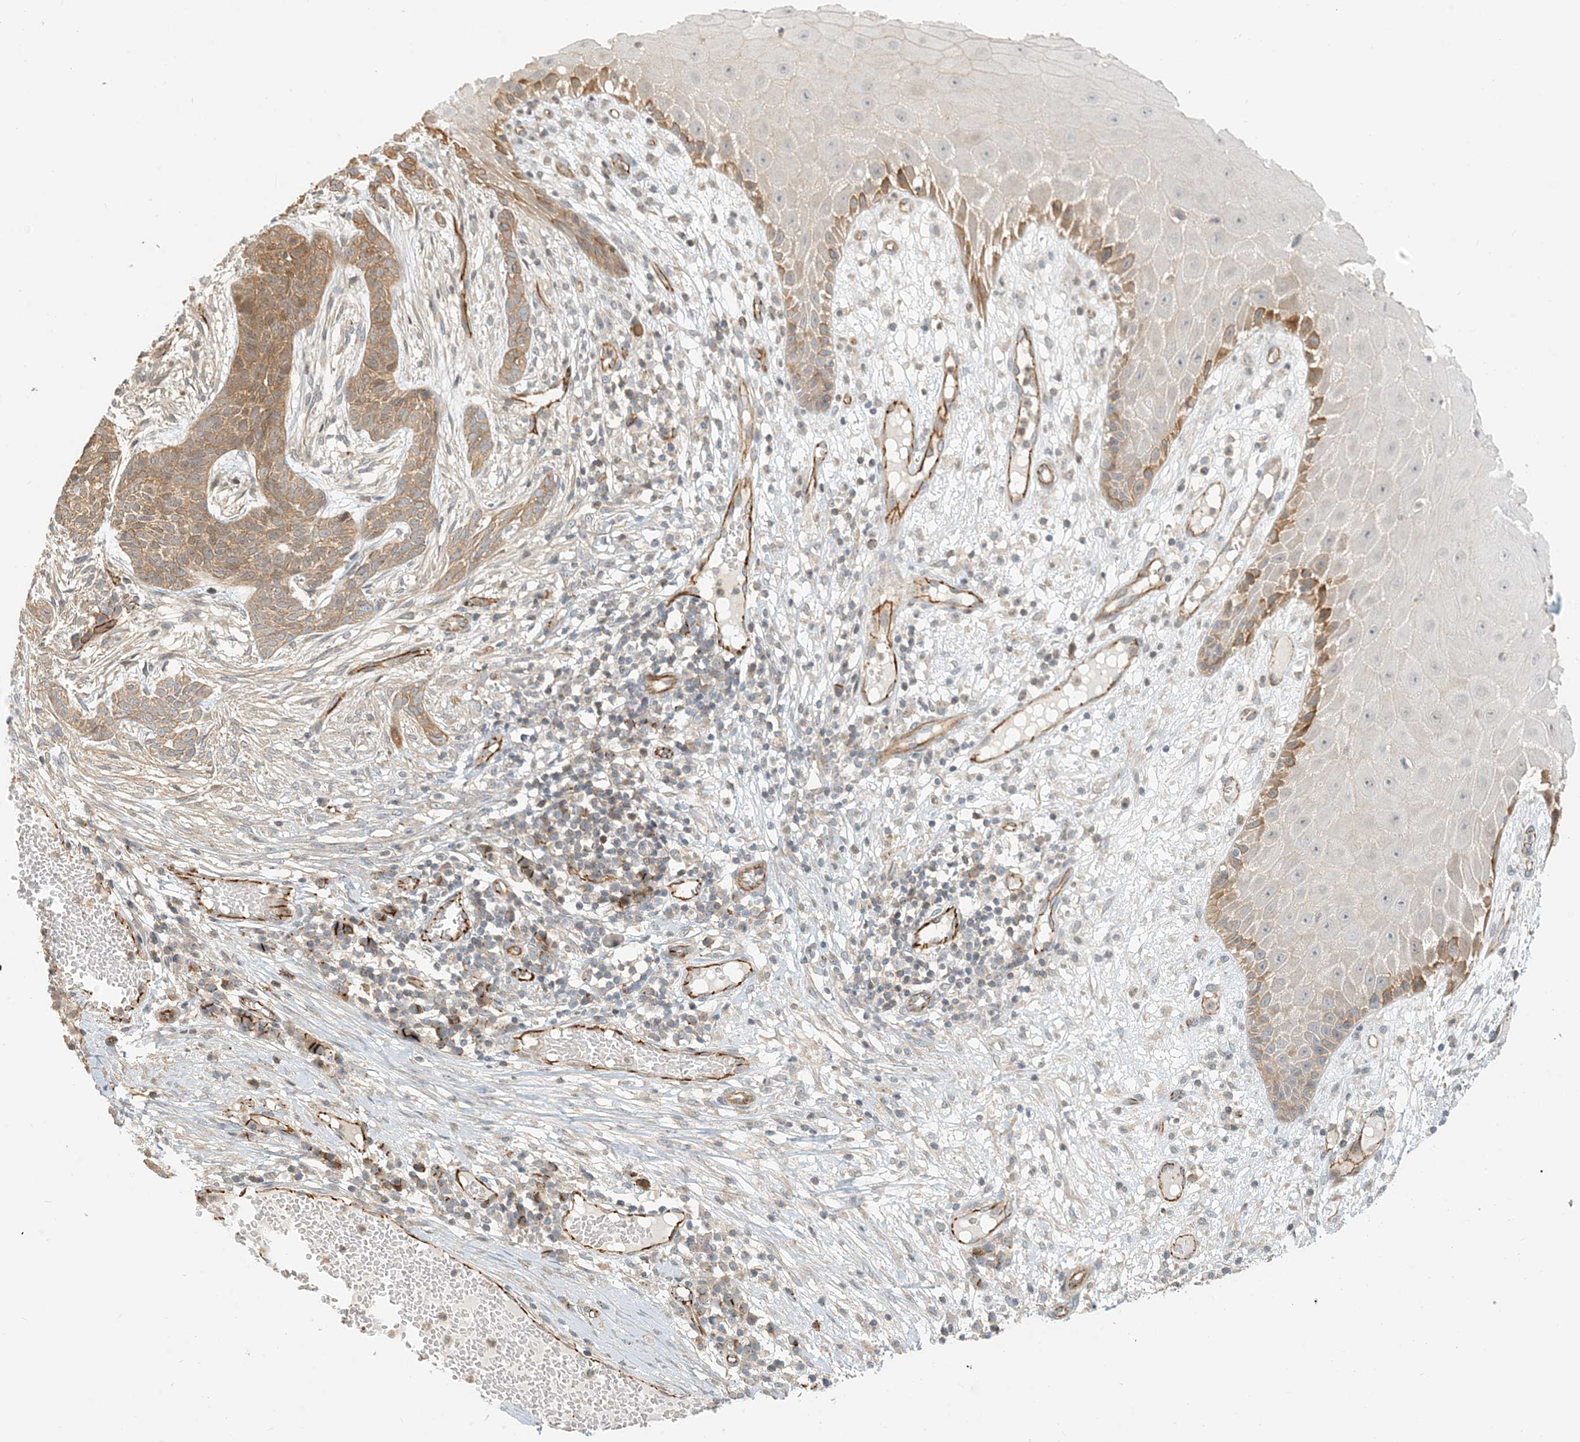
{"staining": {"intensity": "weak", "quantity": "25%-75%", "location": "cytoplasmic/membranous"}, "tissue": "skin cancer", "cell_type": "Tumor cells", "image_type": "cancer", "snomed": [{"axis": "morphology", "description": "Normal tissue, NOS"}, {"axis": "morphology", "description": "Basal cell carcinoma"}, {"axis": "topography", "description": "Skin"}], "caption": "Basal cell carcinoma (skin) stained with a brown dye reveals weak cytoplasmic/membranous positive expression in approximately 25%-75% of tumor cells.", "gene": "MAPKBP1", "patient": {"sex": "male", "age": 64}}